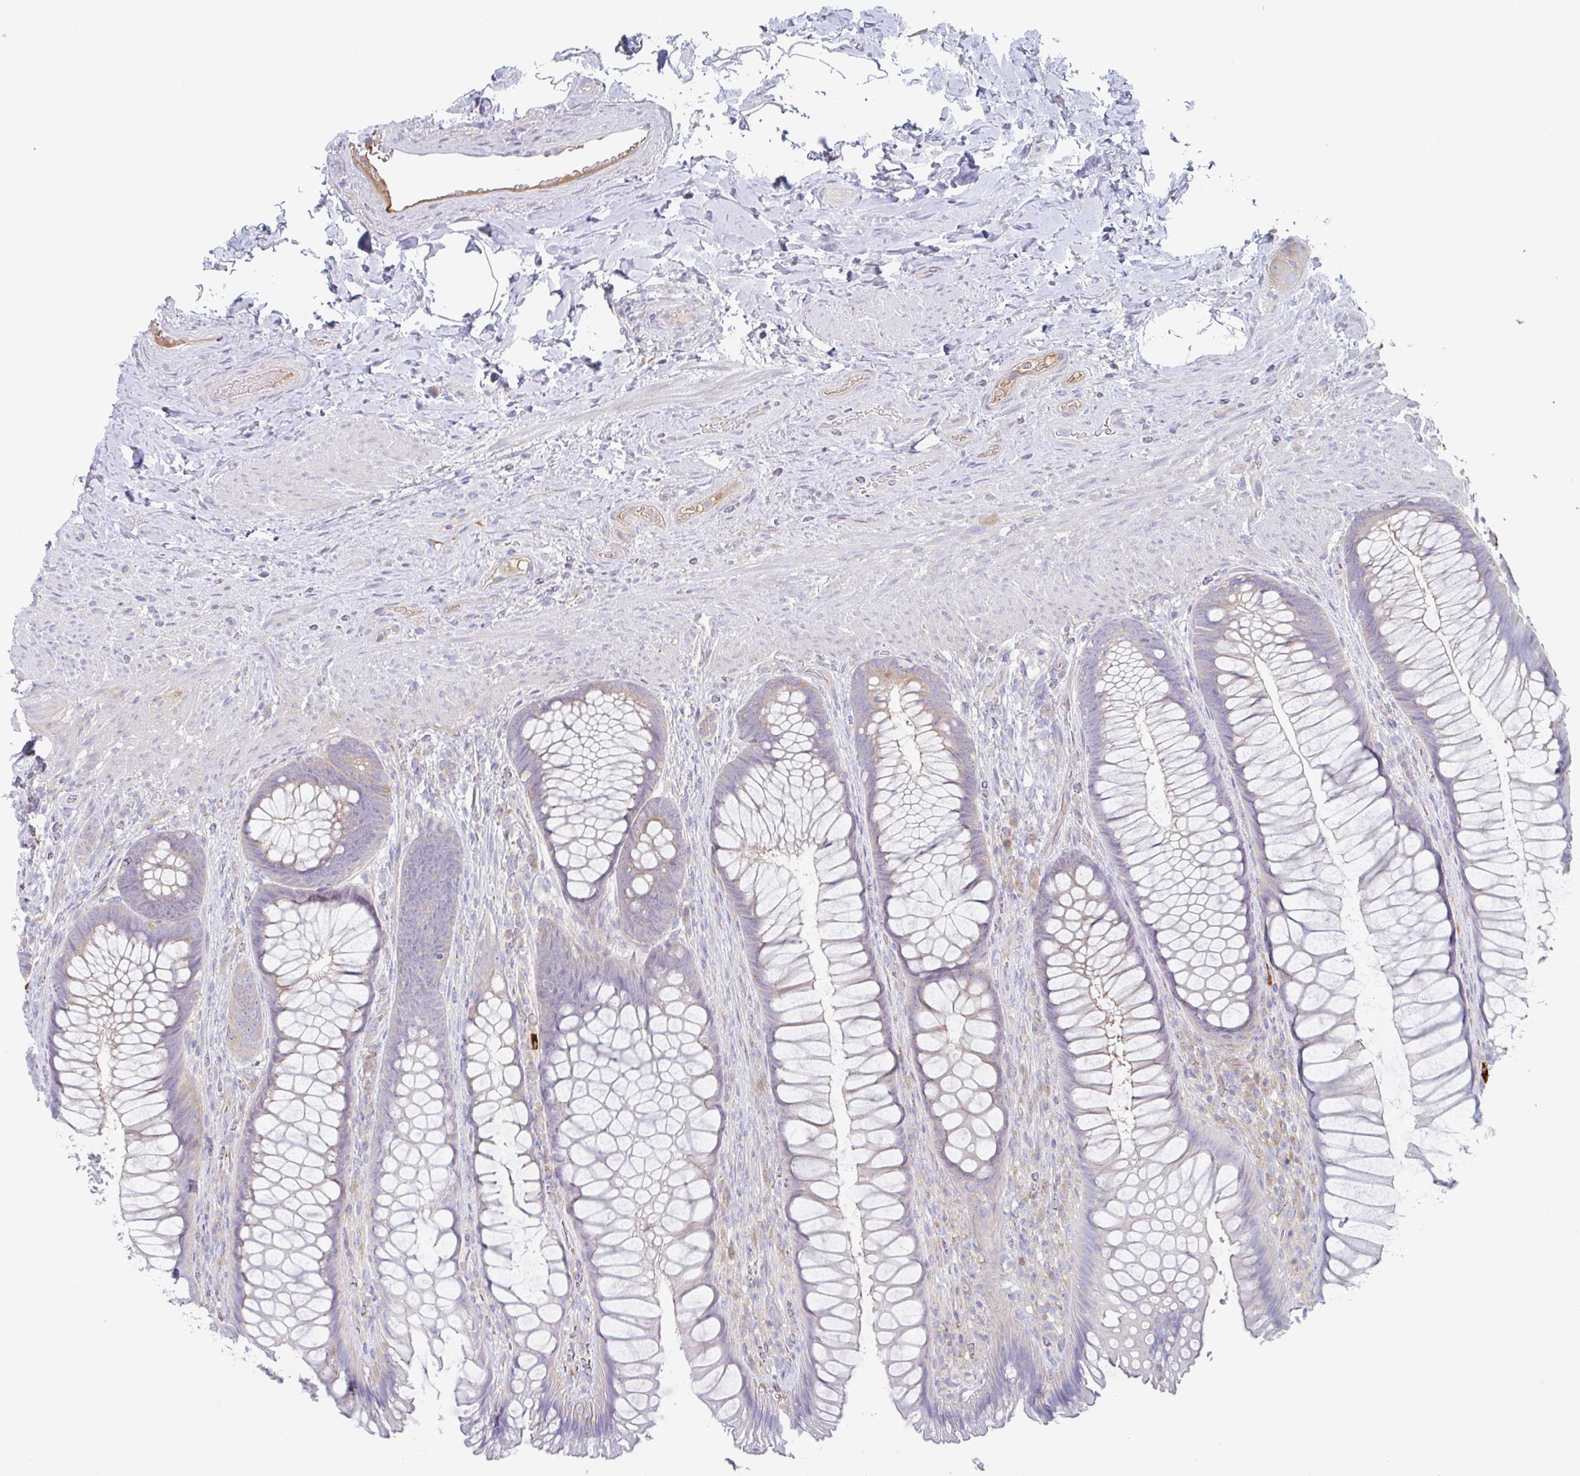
{"staining": {"intensity": "weak", "quantity": "25%-75%", "location": "cytoplasmic/membranous"}, "tissue": "rectum", "cell_type": "Glandular cells", "image_type": "normal", "snomed": [{"axis": "morphology", "description": "Normal tissue, NOS"}, {"axis": "topography", "description": "Rectum"}], "caption": "Immunohistochemistry (IHC) image of normal rectum stained for a protein (brown), which shows low levels of weak cytoplasmic/membranous positivity in approximately 25%-75% of glandular cells.", "gene": "AMPD2", "patient": {"sex": "male", "age": 53}}